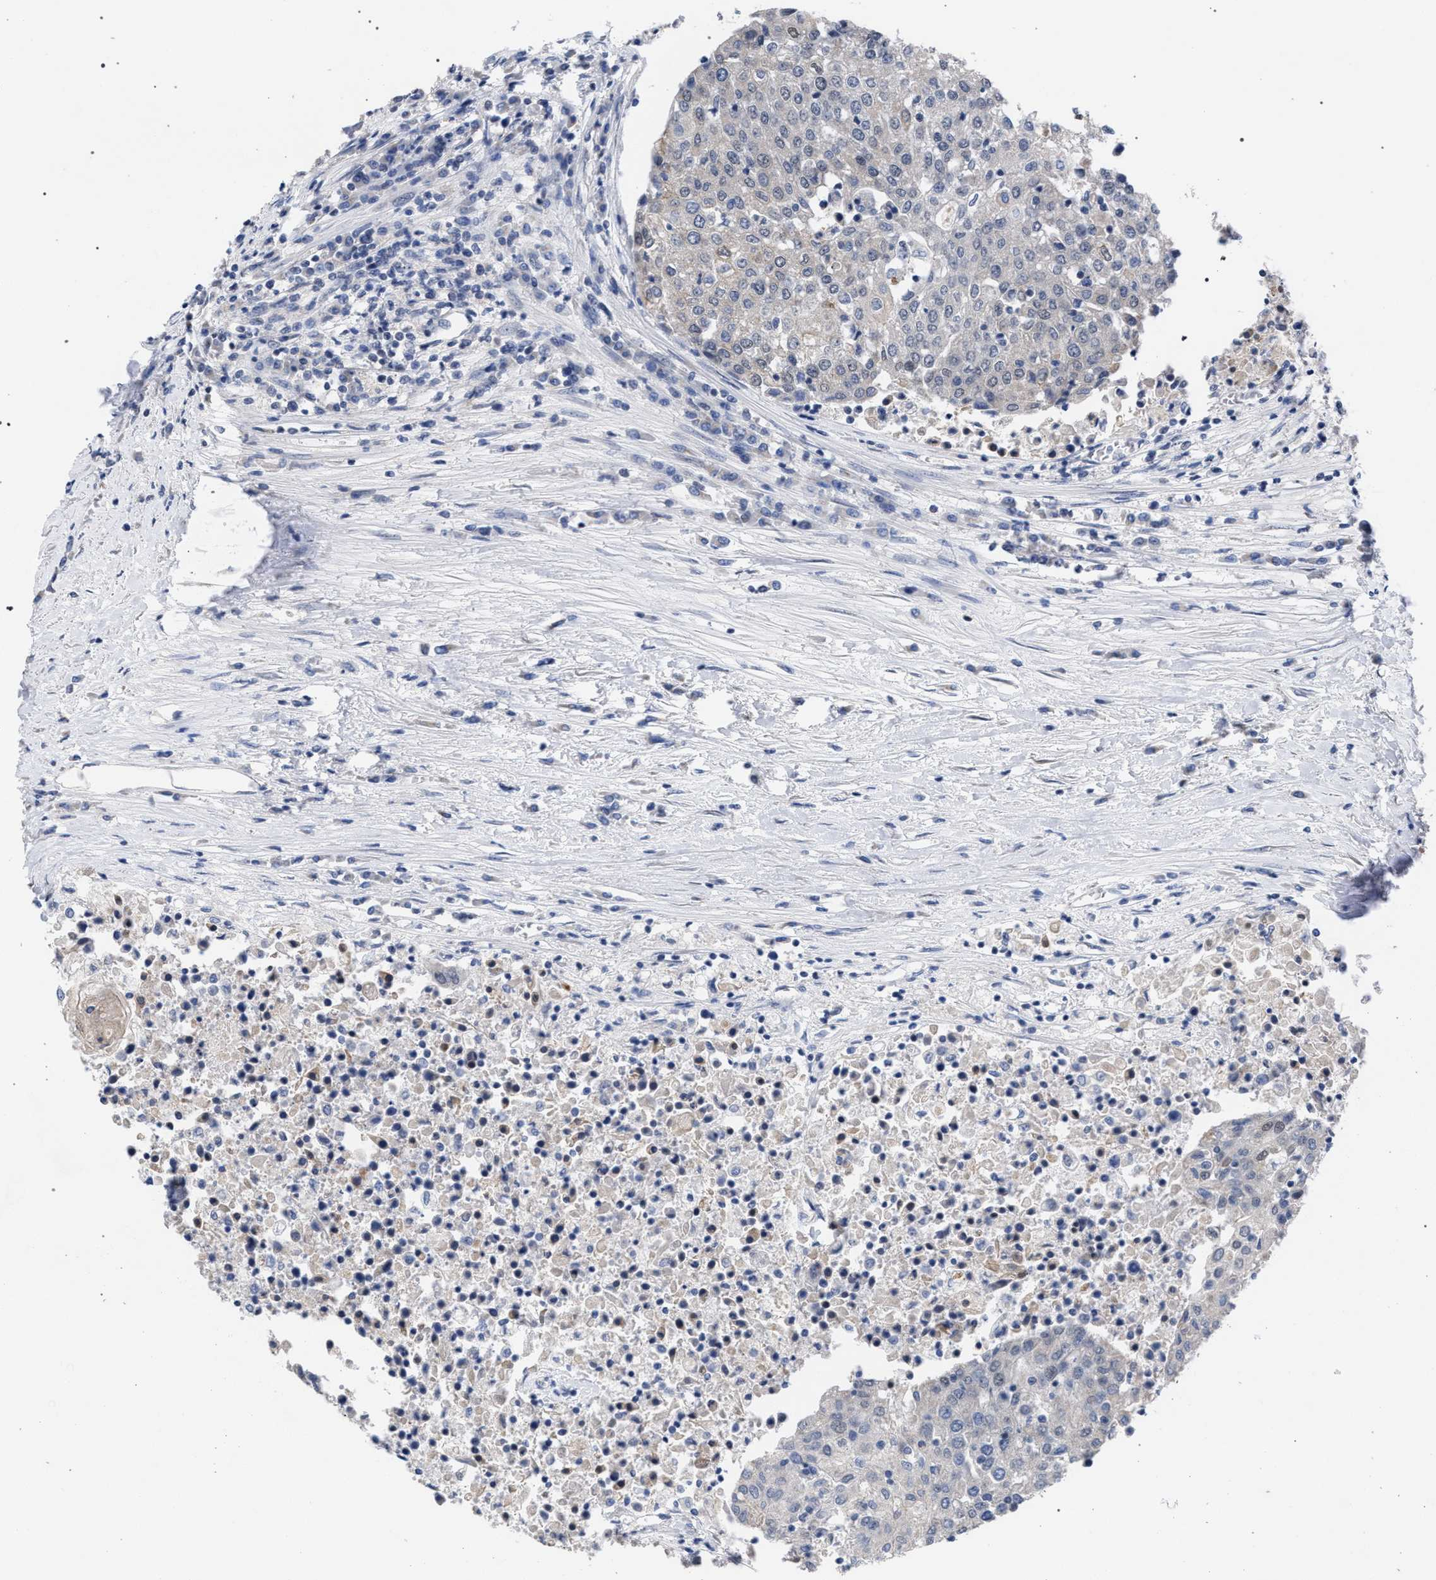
{"staining": {"intensity": "negative", "quantity": "none", "location": "none"}, "tissue": "urothelial cancer", "cell_type": "Tumor cells", "image_type": "cancer", "snomed": [{"axis": "morphology", "description": "Urothelial carcinoma, High grade"}, {"axis": "topography", "description": "Urinary bladder"}], "caption": "Tumor cells are negative for protein expression in human urothelial cancer.", "gene": "GOLGA2", "patient": {"sex": "female", "age": 85}}